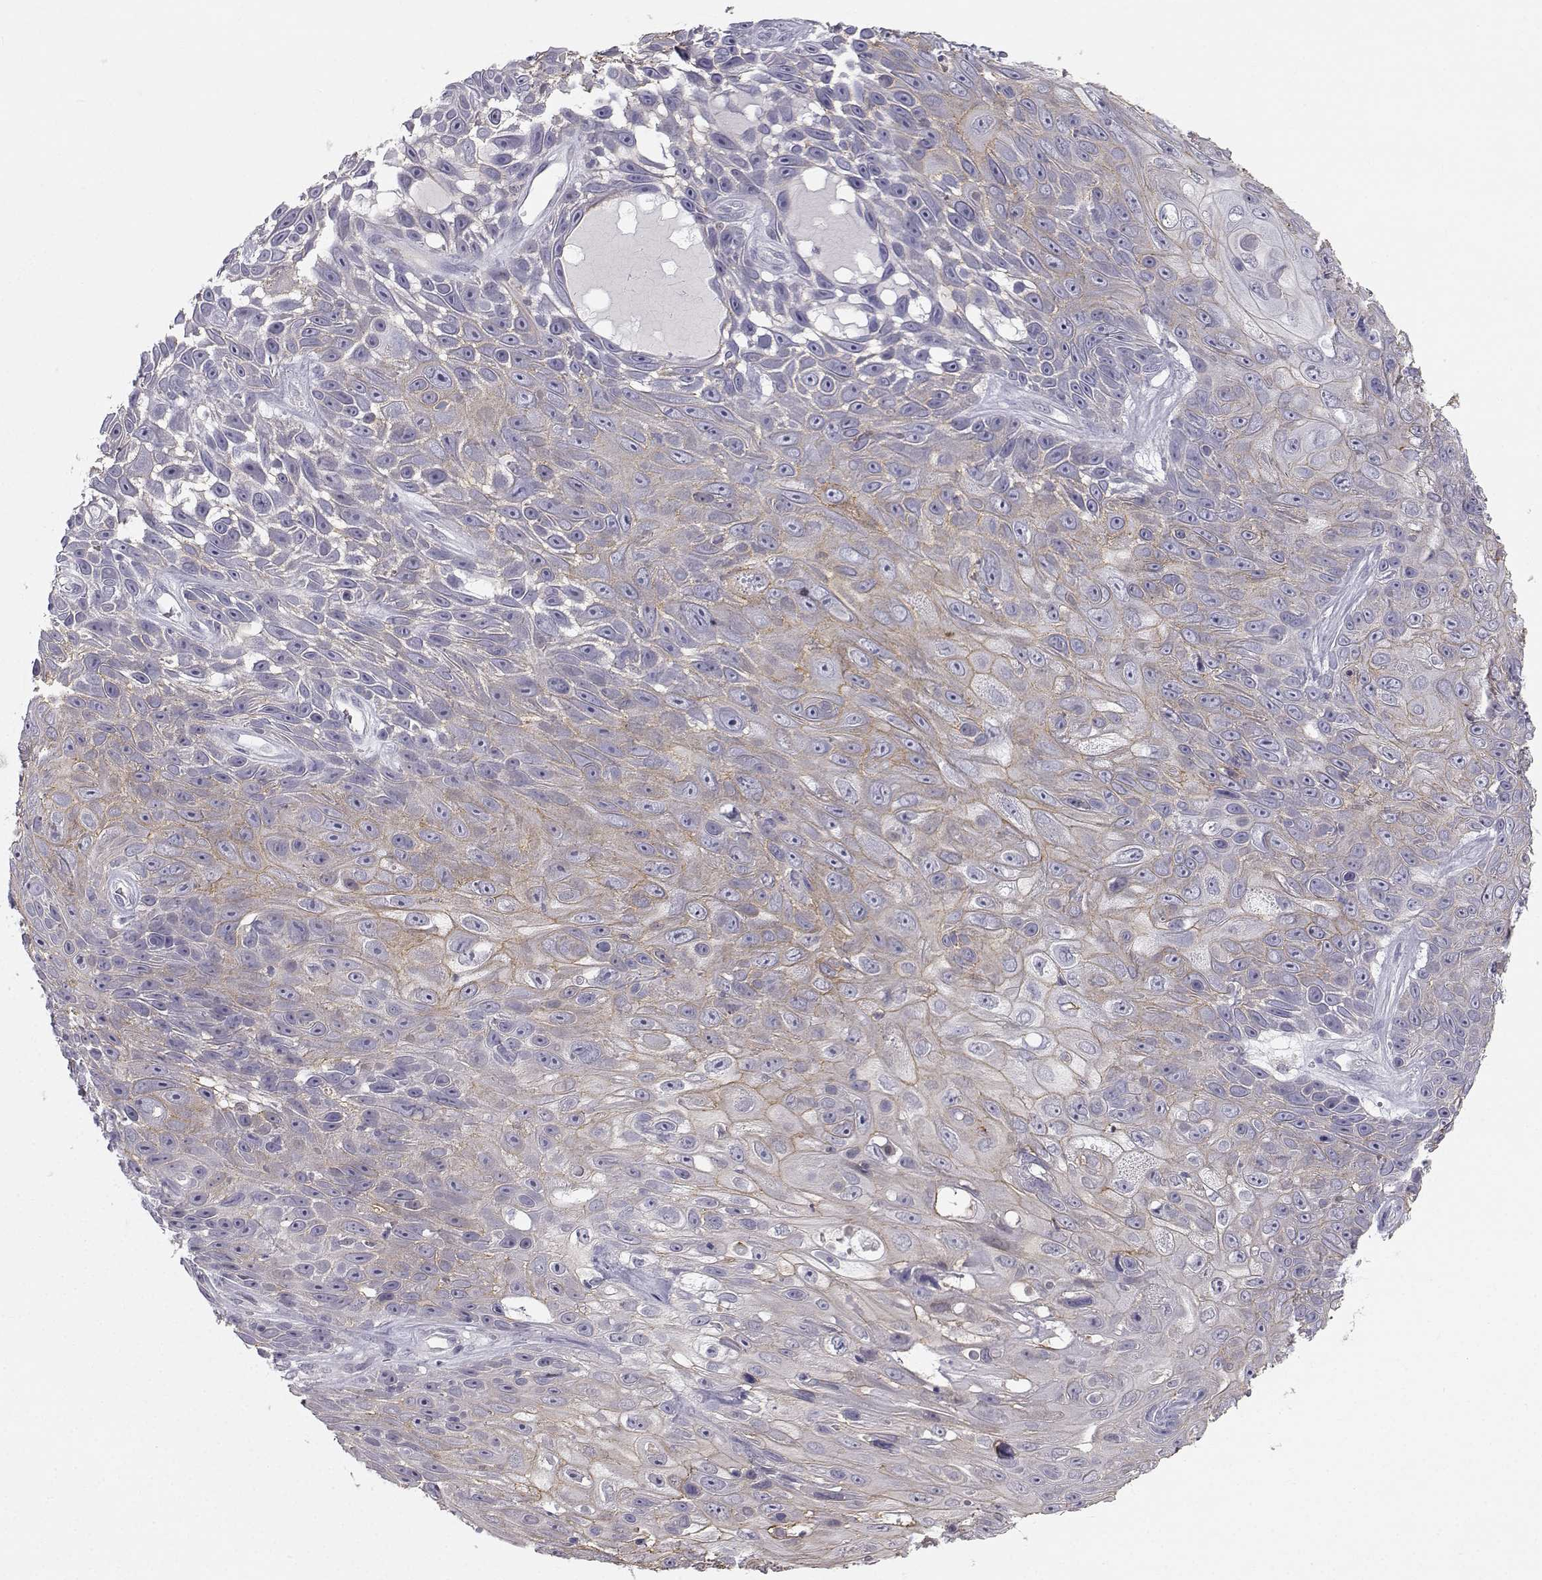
{"staining": {"intensity": "weak", "quantity": "25%-75%", "location": "cytoplasmic/membranous"}, "tissue": "skin cancer", "cell_type": "Tumor cells", "image_type": "cancer", "snomed": [{"axis": "morphology", "description": "Squamous cell carcinoma, NOS"}, {"axis": "topography", "description": "Skin"}], "caption": "Protein staining of squamous cell carcinoma (skin) tissue demonstrates weak cytoplasmic/membranous positivity in about 25%-75% of tumor cells.", "gene": "ZNF185", "patient": {"sex": "male", "age": 82}}